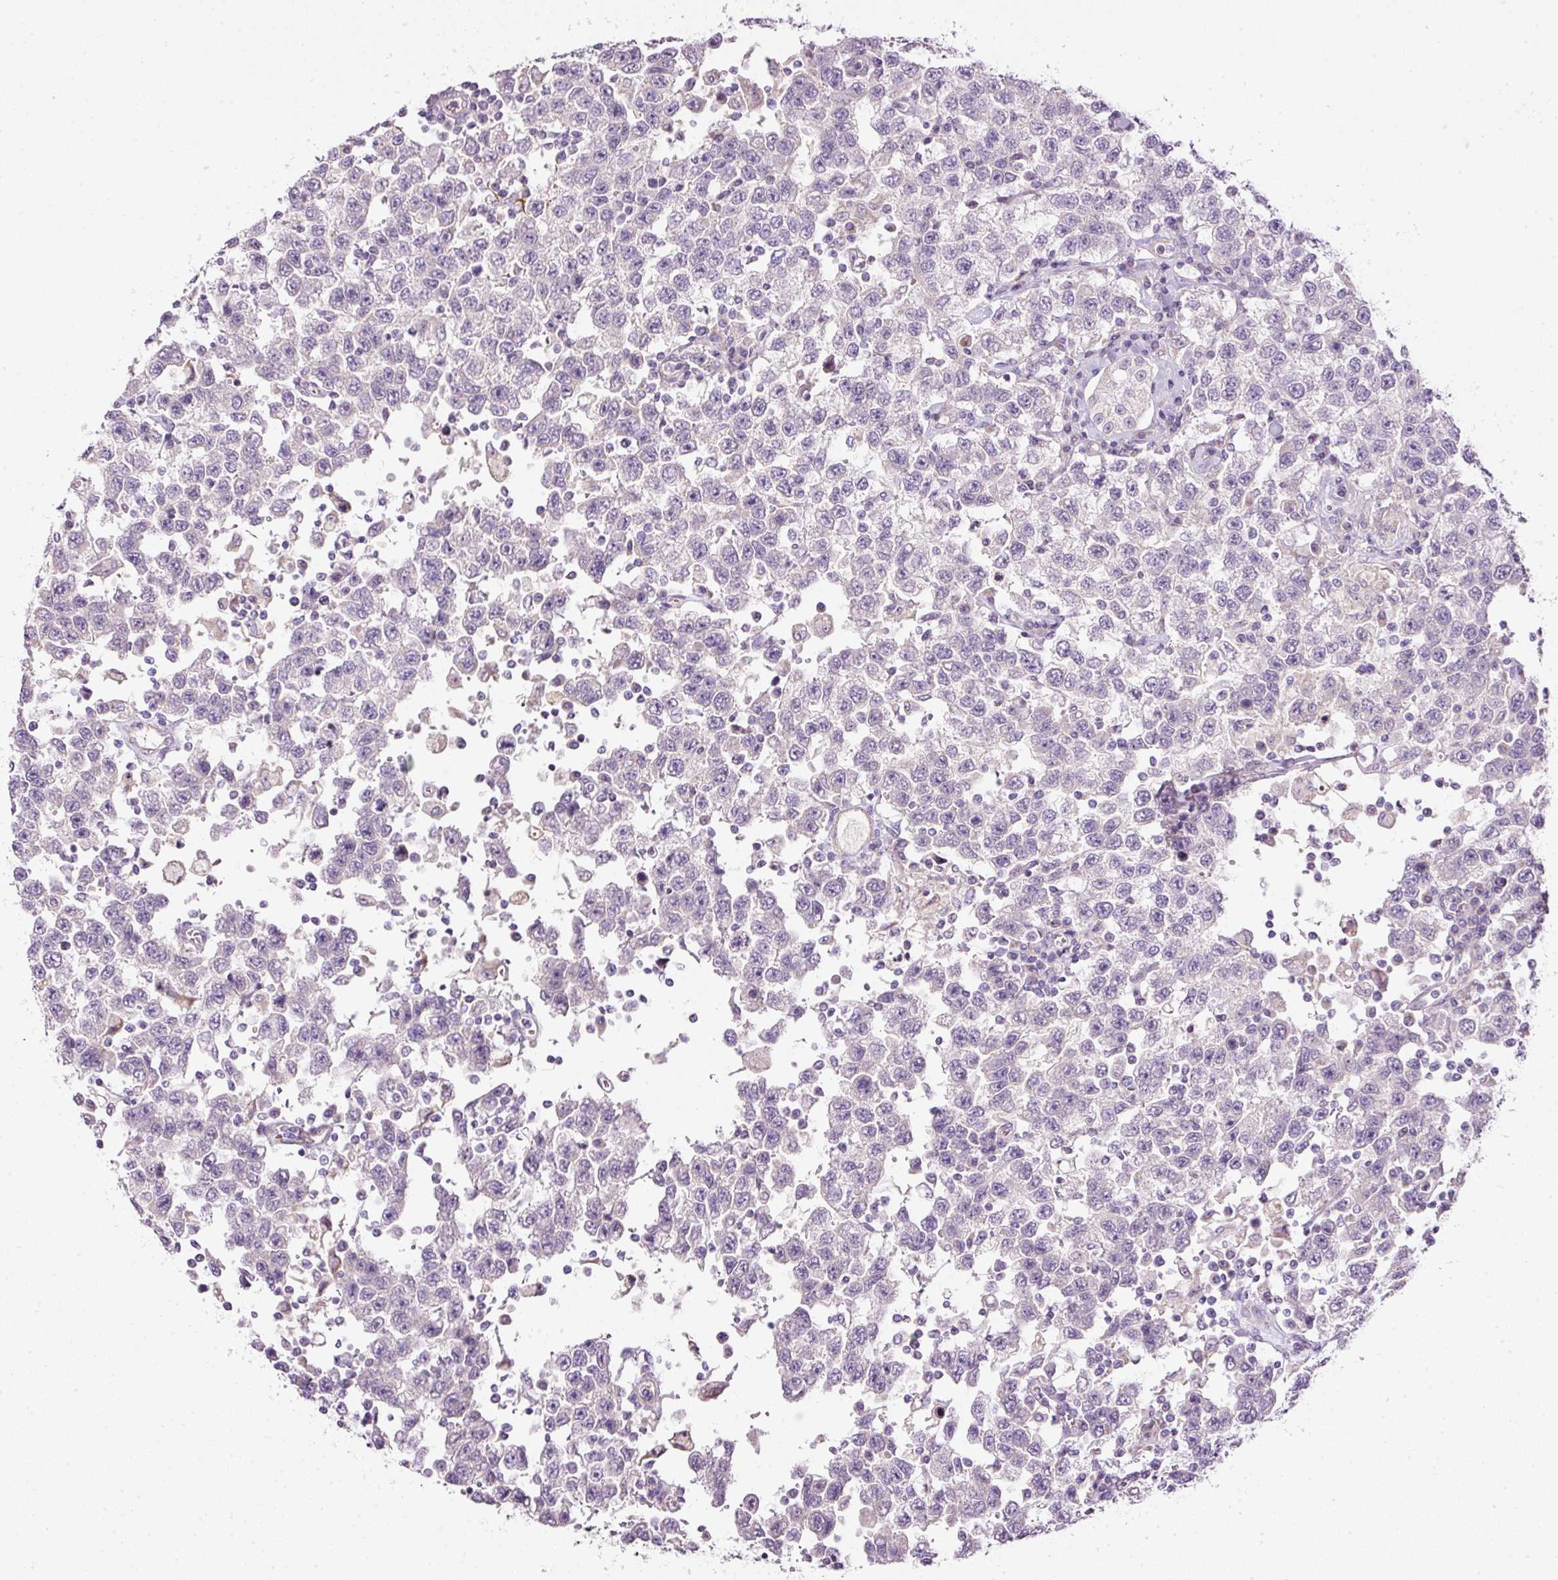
{"staining": {"intensity": "negative", "quantity": "none", "location": "none"}, "tissue": "testis cancer", "cell_type": "Tumor cells", "image_type": "cancer", "snomed": [{"axis": "morphology", "description": "Seminoma, NOS"}, {"axis": "topography", "description": "Testis"}], "caption": "Immunohistochemistry (IHC) image of neoplastic tissue: human testis seminoma stained with DAB (3,3'-diaminobenzidine) exhibits no significant protein staining in tumor cells.", "gene": "KPNA5", "patient": {"sex": "male", "age": 41}}